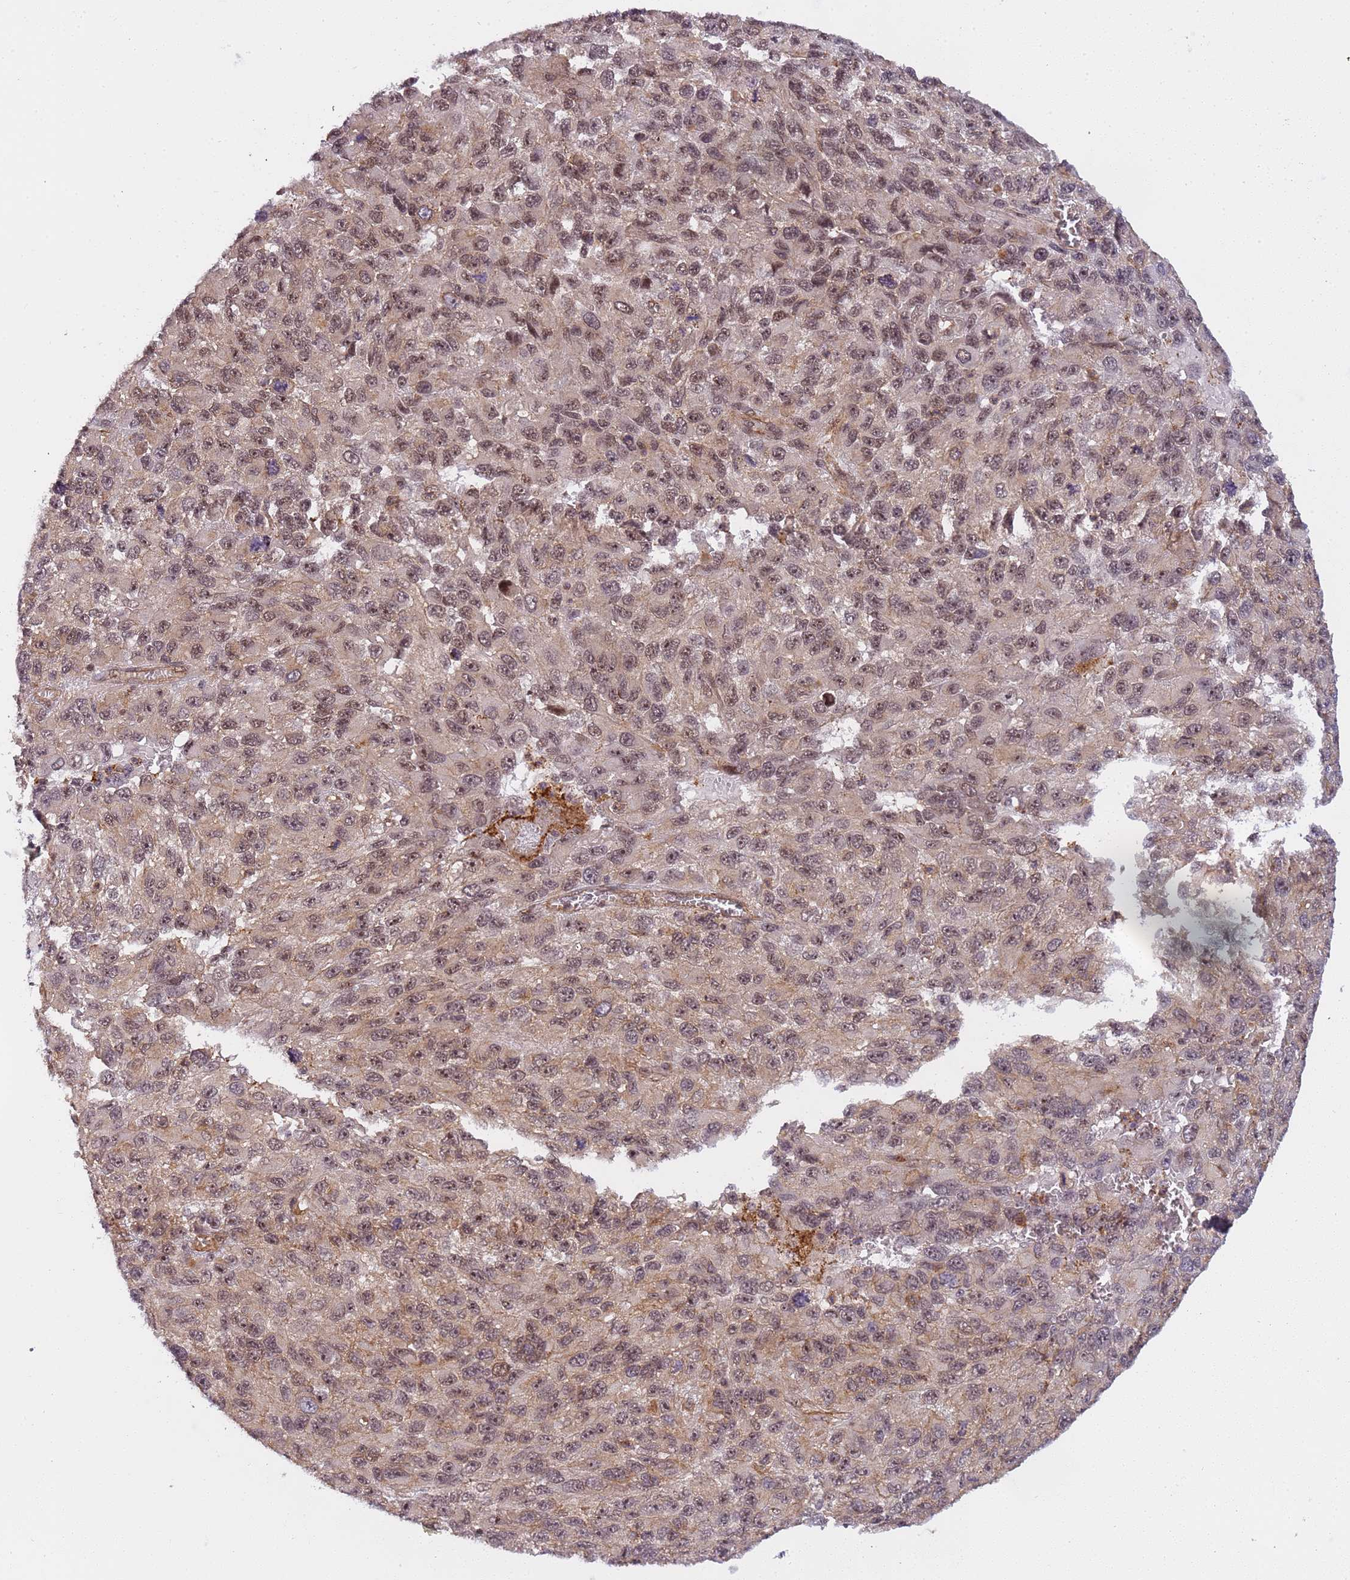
{"staining": {"intensity": "moderate", "quantity": "25%-75%", "location": "nuclear"}, "tissue": "melanoma", "cell_type": "Tumor cells", "image_type": "cancer", "snomed": [{"axis": "morphology", "description": "Normal tissue, NOS"}, {"axis": "morphology", "description": "Malignant melanoma, NOS"}, {"axis": "topography", "description": "Skin"}], "caption": "Melanoma stained for a protein (brown) demonstrates moderate nuclear positive staining in approximately 25%-75% of tumor cells.", "gene": "EMC2", "patient": {"sex": "female", "age": 96}}